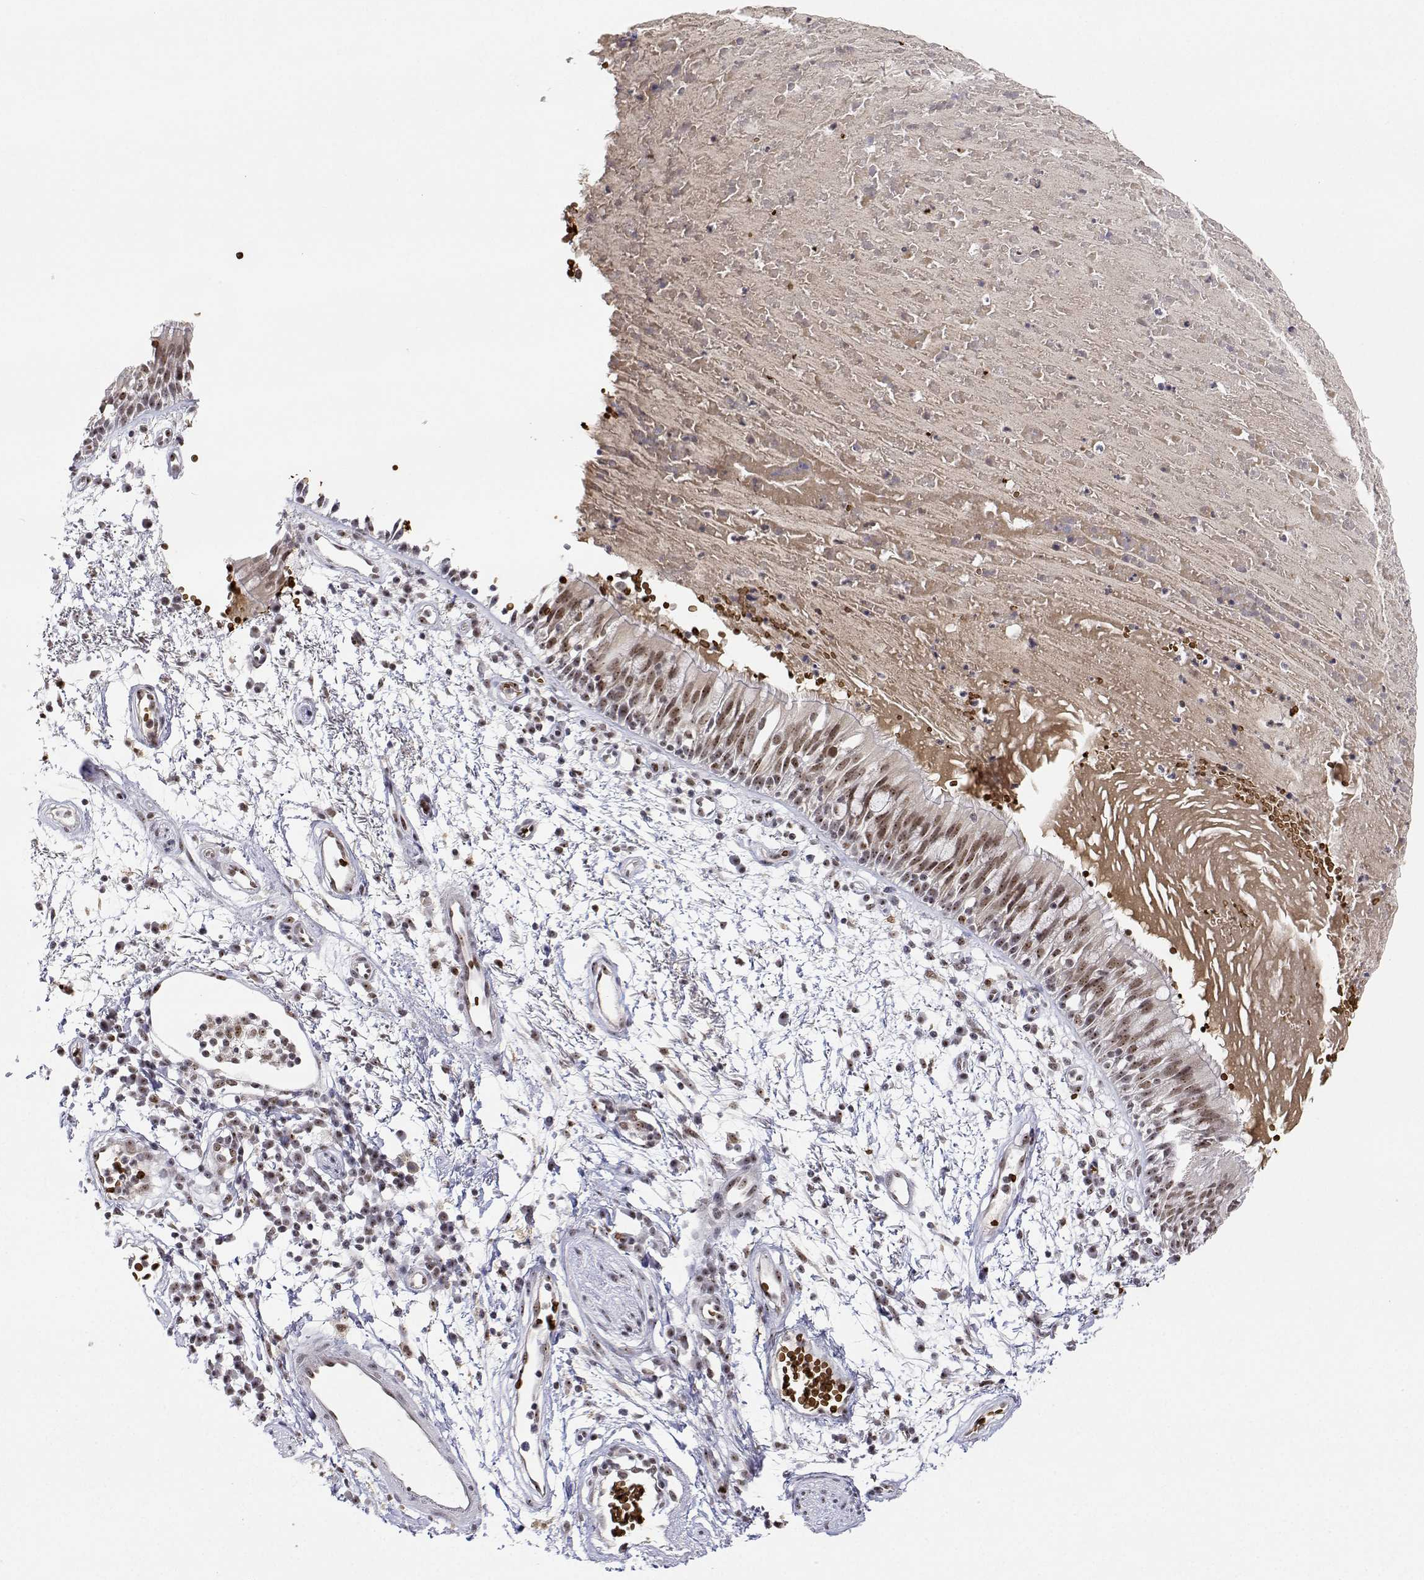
{"staining": {"intensity": "moderate", "quantity": "25%-75%", "location": "nuclear"}, "tissue": "bronchus", "cell_type": "Respiratory epithelial cells", "image_type": "normal", "snomed": [{"axis": "morphology", "description": "Normal tissue, NOS"}, {"axis": "morphology", "description": "Squamous cell carcinoma, NOS"}, {"axis": "topography", "description": "Cartilage tissue"}, {"axis": "topography", "description": "Bronchus"}, {"axis": "topography", "description": "Lung"}], "caption": "Immunohistochemical staining of unremarkable human bronchus shows moderate nuclear protein staining in approximately 25%-75% of respiratory epithelial cells. (brown staining indicates protein expression, while blue staining denotes nuclei).", "gene": "ADAR", "patient": {"sex": "male", "age": 66}}